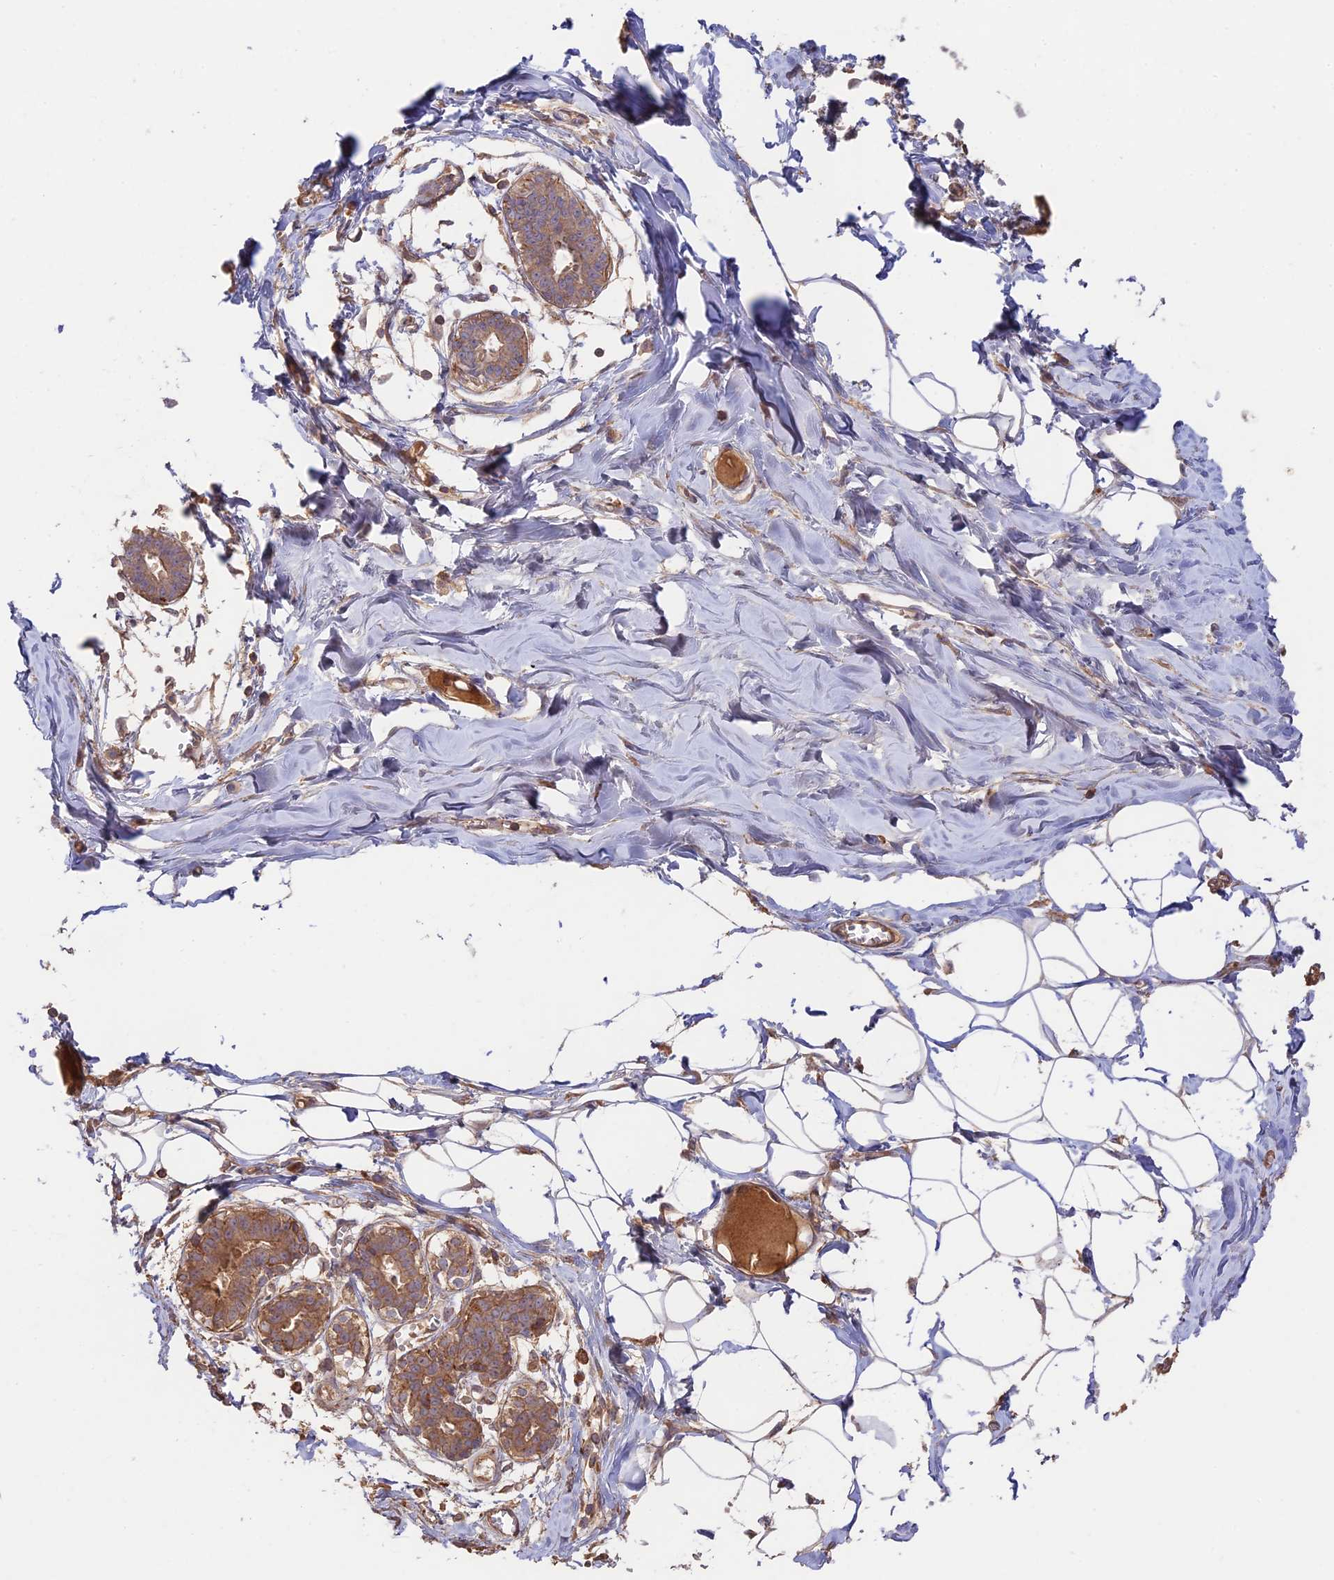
{"staining": {"intensity": "weak", "quantity": "25%-75%", "location": "cytoplasmic/membranous"}, "tissue": "breast", "cell_type": "Adipocytes", "image_type": "normal", "snomed": [{"axis": "morphology", "description": "Normal tissue, NOS"}, {"axis": "topography", "description": "Breast"}], "caption": "Immunohistochemistry of benign breast exhibits low levels of weak cytoplasmic/membranous staining in approximately 25%-75% of adipocytes.", "gene": "CLCF1", "patient": {"sex": "female", "age": 27}}